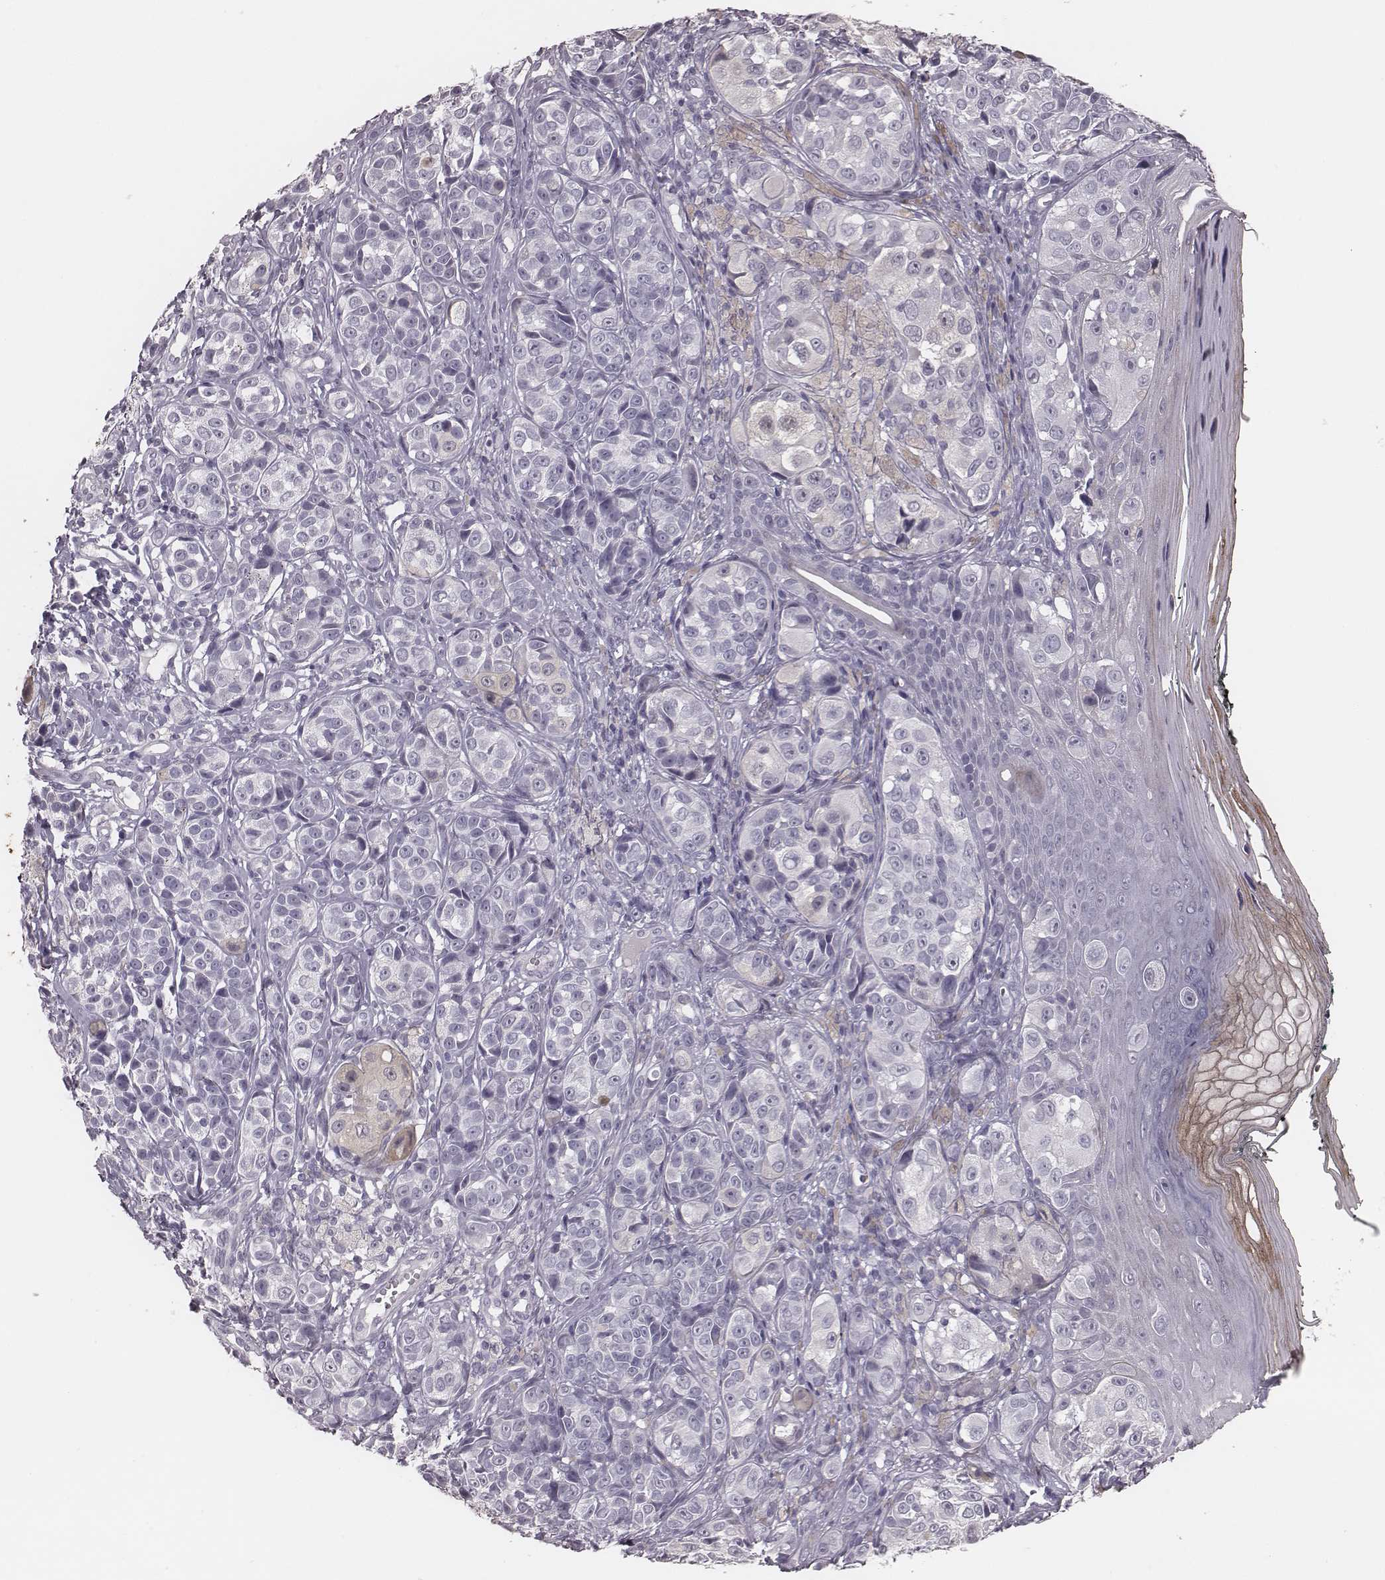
{"staining": {"intensity": "negative", "quantity": "none", "location": "none"}, "tissue": "melanoma", "cell_type": "Tumor cells", "image_type": "cancer", "snomed": [{"axis": "morphology", "description": "Malignant melanoma, NOS"}, {"axis": "topography", "description": "Skin"}], "caption": "This is an IHC micrograph of malignant melanoma. There is no expression in tumor cells.", "gene": "CSHL1", "patient": {"sex": "male", "age": 48}}